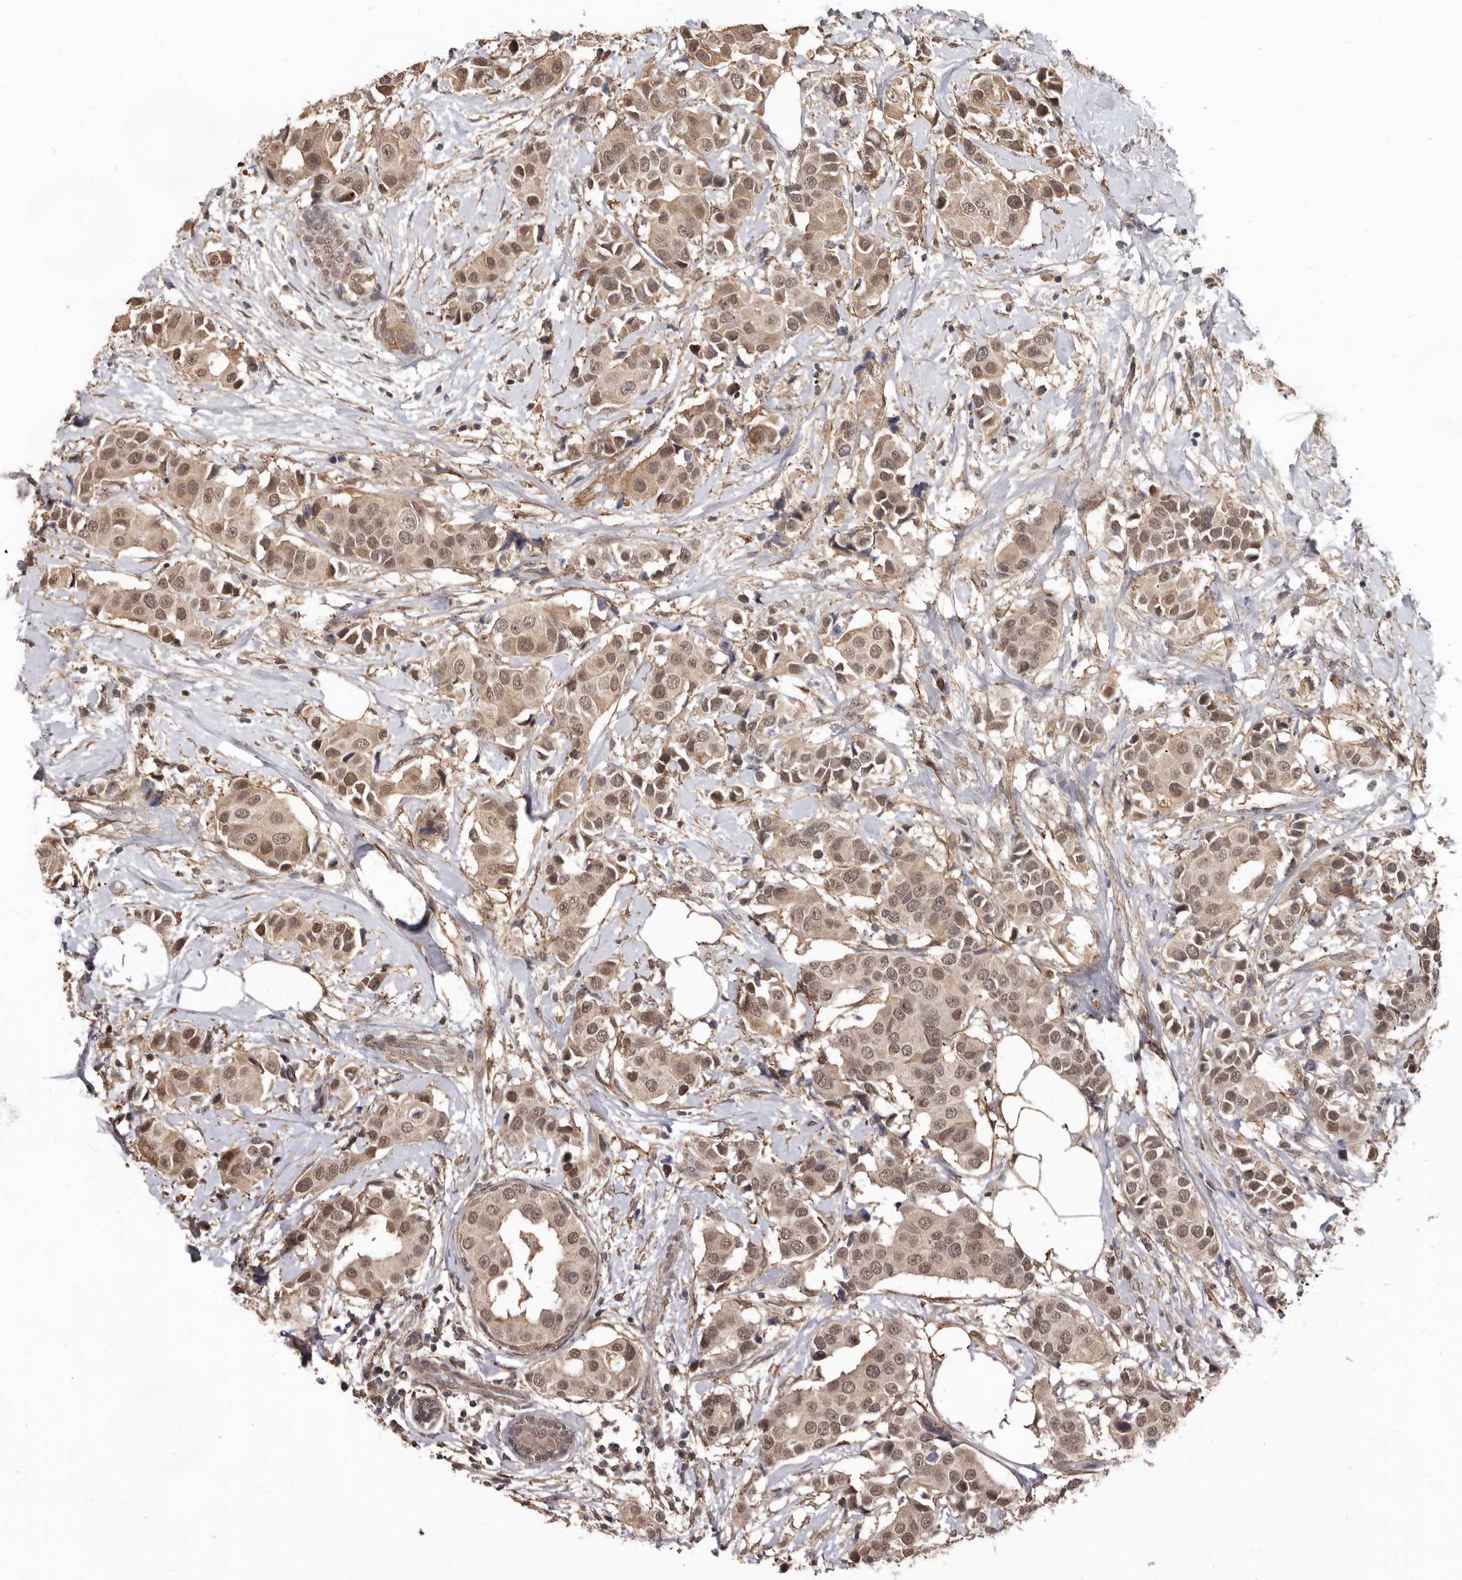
{"staining": {"intensity": "moderate", "quantity": ">75%", "location": "cytoplasmic/membranous,nuclear"}, "tissue": "breast cancer", "cell_type": "Tumor cells", "image_type": "cancer", "snomed": [{"axis": "morphology", "description": "Normal tissue, NOS"}, {"axis": "morphology", "description": "Duct carcinoma"}, {"axis": "topography", "description": "Breast"}], "caption": "Breast intraductal carcinoma tissue shows moderate cytoplasmic/membranous and nuclear staining in about >75% of tumor cells", "gene": "LRGUK", "patient": {"sex": "female", "age": 39}}